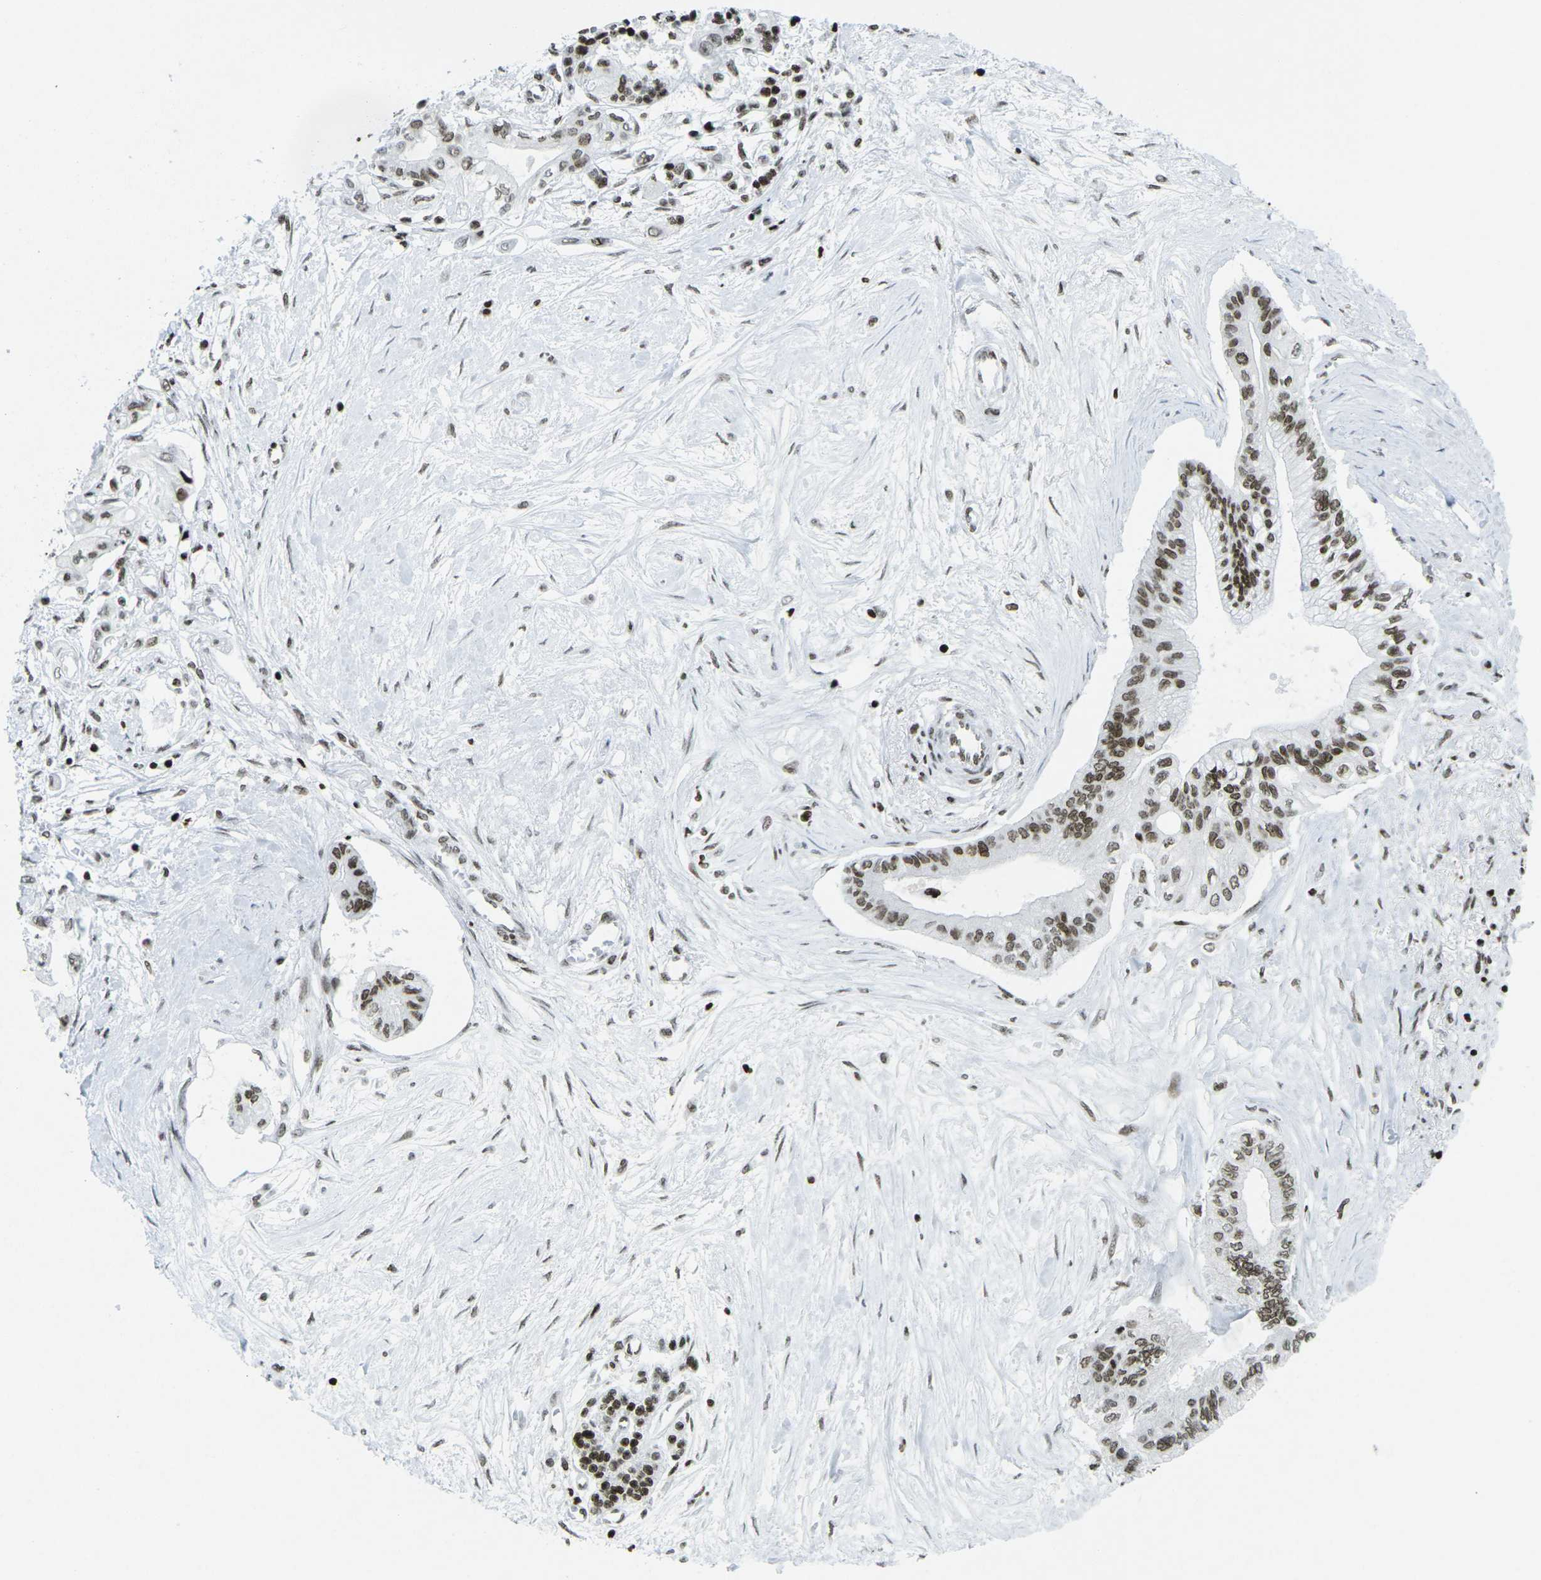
{"staining": {"intensity": "strong", "quantity": ">75%", "location": "nuclear"}, "tissue": "pancreatic cancer", "cell_type": "Tumor cells", "image_type": "cancer", "snomed": [{"axis": "morphology", "description": "Adenocarcinoma, NOS"}, {"axis": "topography", "description": "Pancreas"}], "caption": "Strong nuclear expression for a protein is appreciated in about >75% of tumor cells of pancreatic adenocarcinoma using immunohistochemistry (IHC).", "gene": "EME1", "patient": {"sex": "female", "age": 77}}